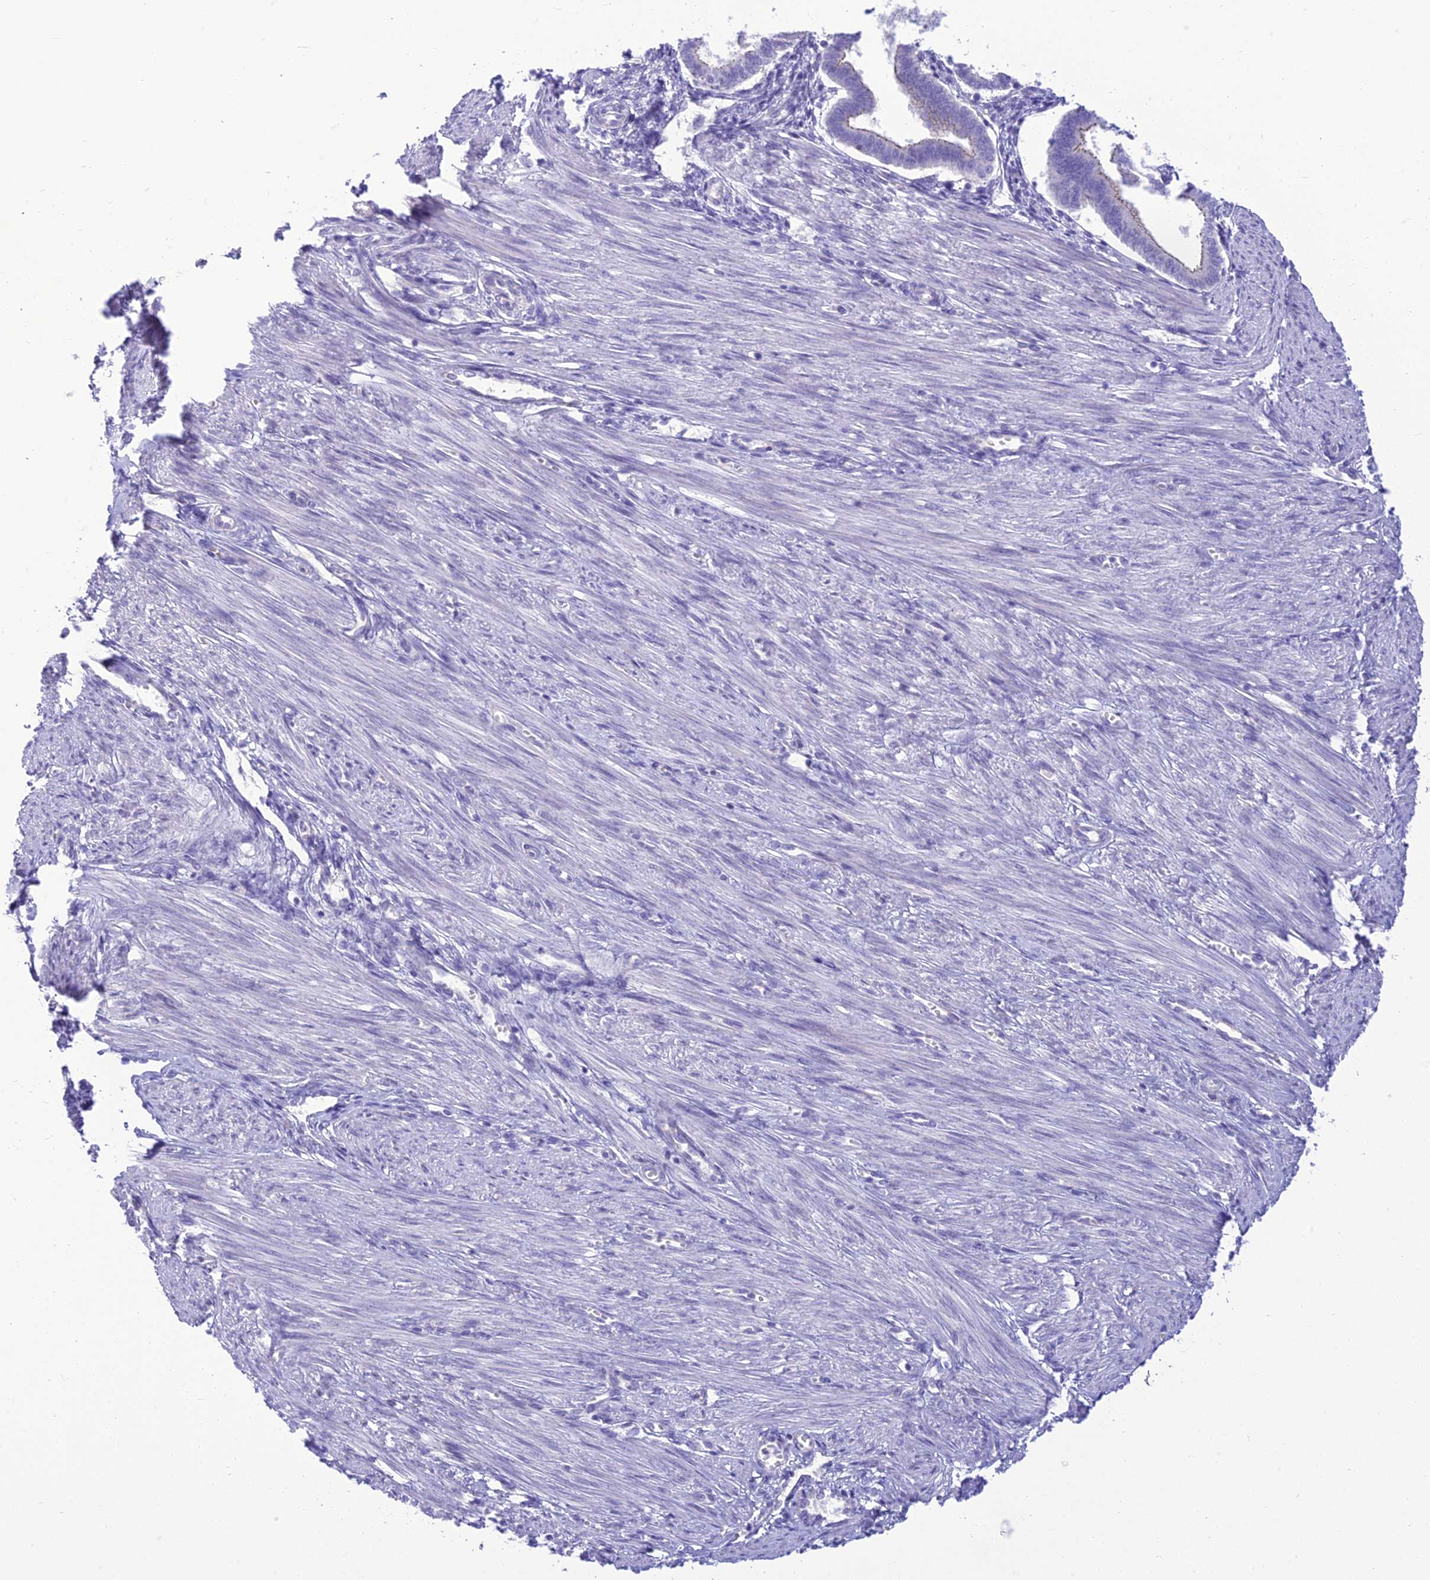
{"staining": {"intensity": "negative", "quantity": "none", "location": "none"}, "tissue": "endometrium", "cell_type": "Cells in endometrial stroma", "image_type": "normal", "snomed": [{"axis": "morphology", "description": "Normal tissue, NOS"}, {"axis": "topography", "description": "Endometrium"}], "caption": "Immunohistochemical staining of benign endometrium shows no significant staining in cells in endometrial stroma.", "gene": "DHDH", "patient": {"sex": "female", "age": 24}}